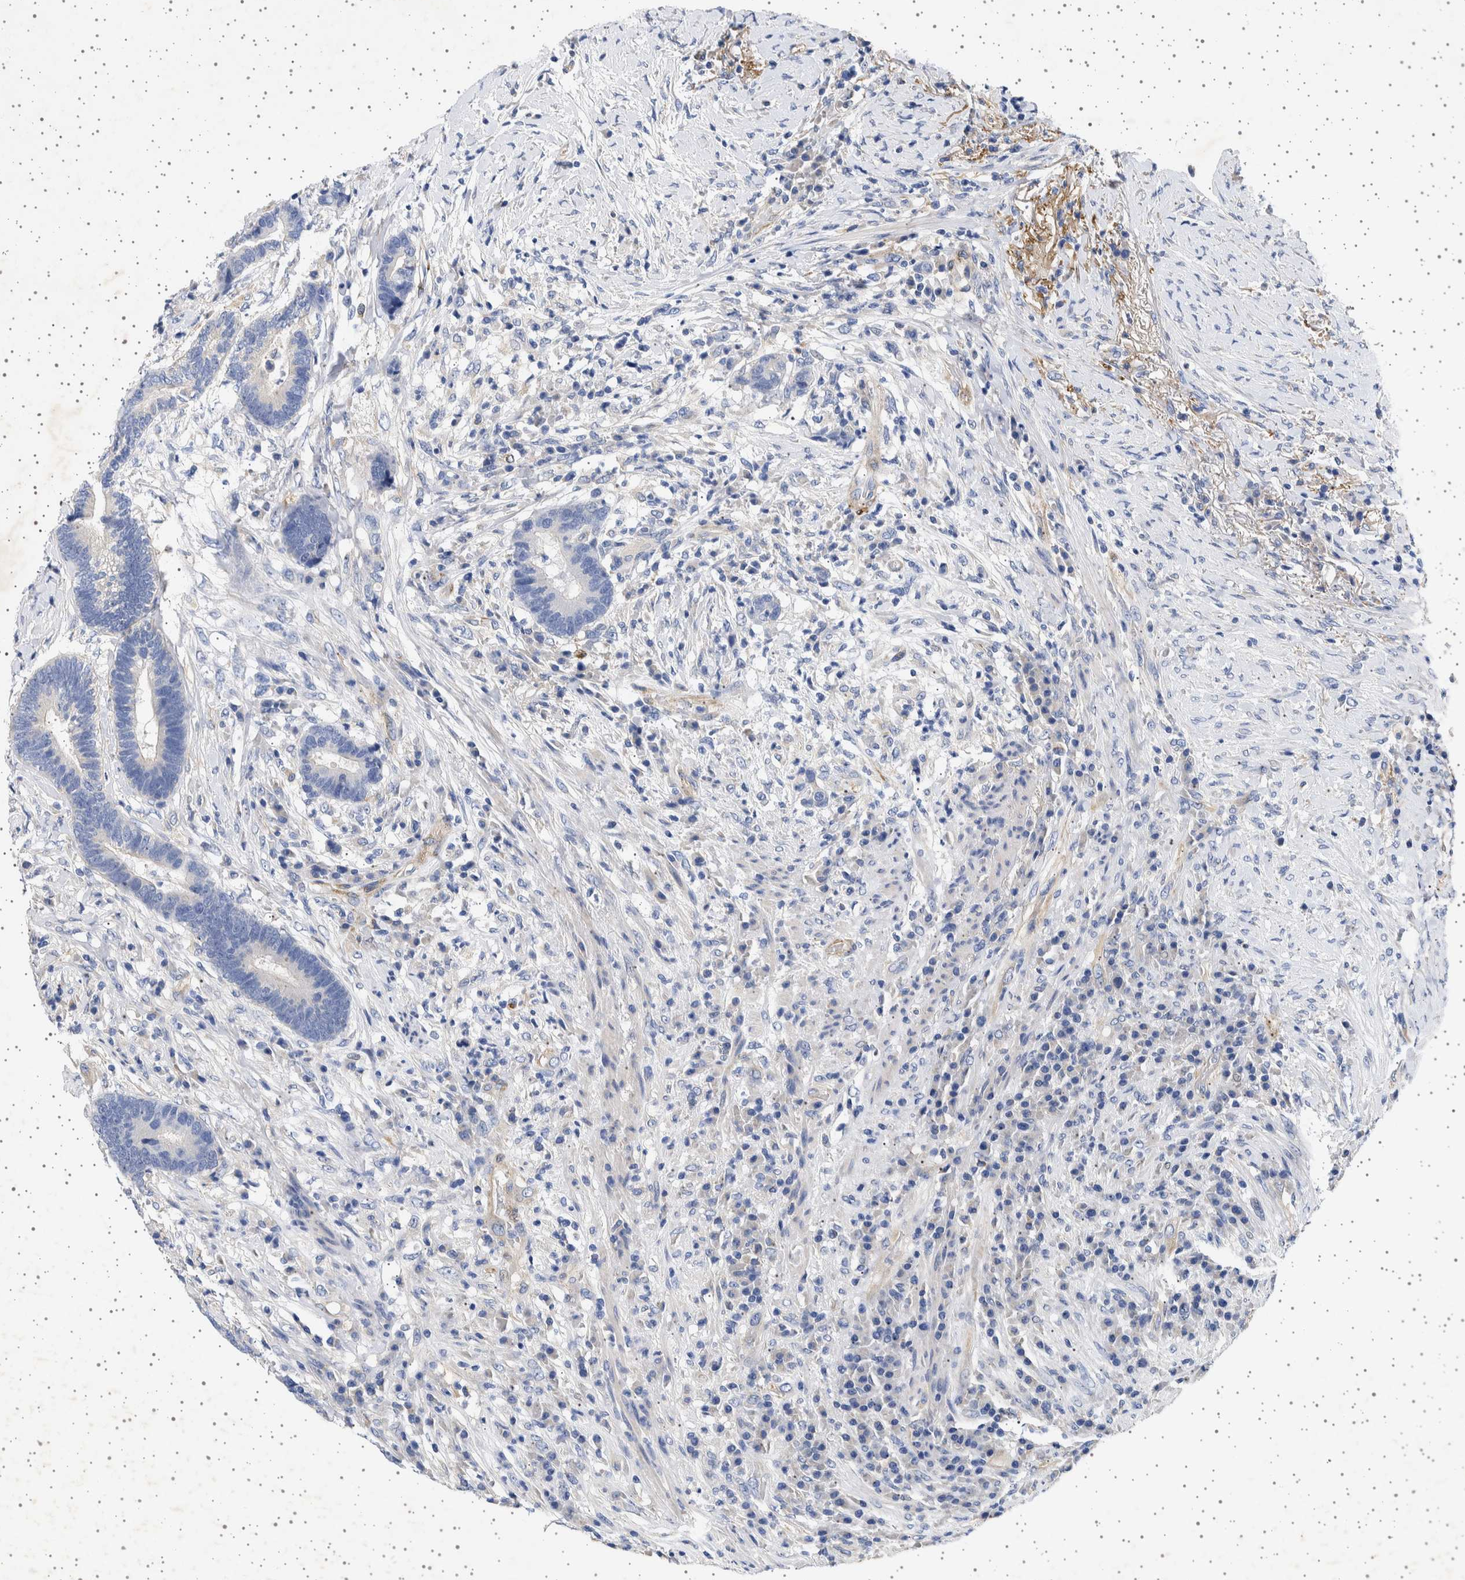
{"staining": {"intensity": "negative", "quantity": "none", "location": "none"}, "tissue": "colorectal cancer", "cell_type": "Tumor cells", "image_type": "cancer", "snomed": [{"axis": "morphology", "description": "Adenocarcinoma, NOS"}, {"axis": "topography", "description": "Rectum"}], "caption": "DAB immunohistochemical staining of colorectal cancer (adenocarcinoma) reveals no significant expression in tumor cells.", "gene": "SEPTIN4", "patient": {"sex": "female", "age": 89}}